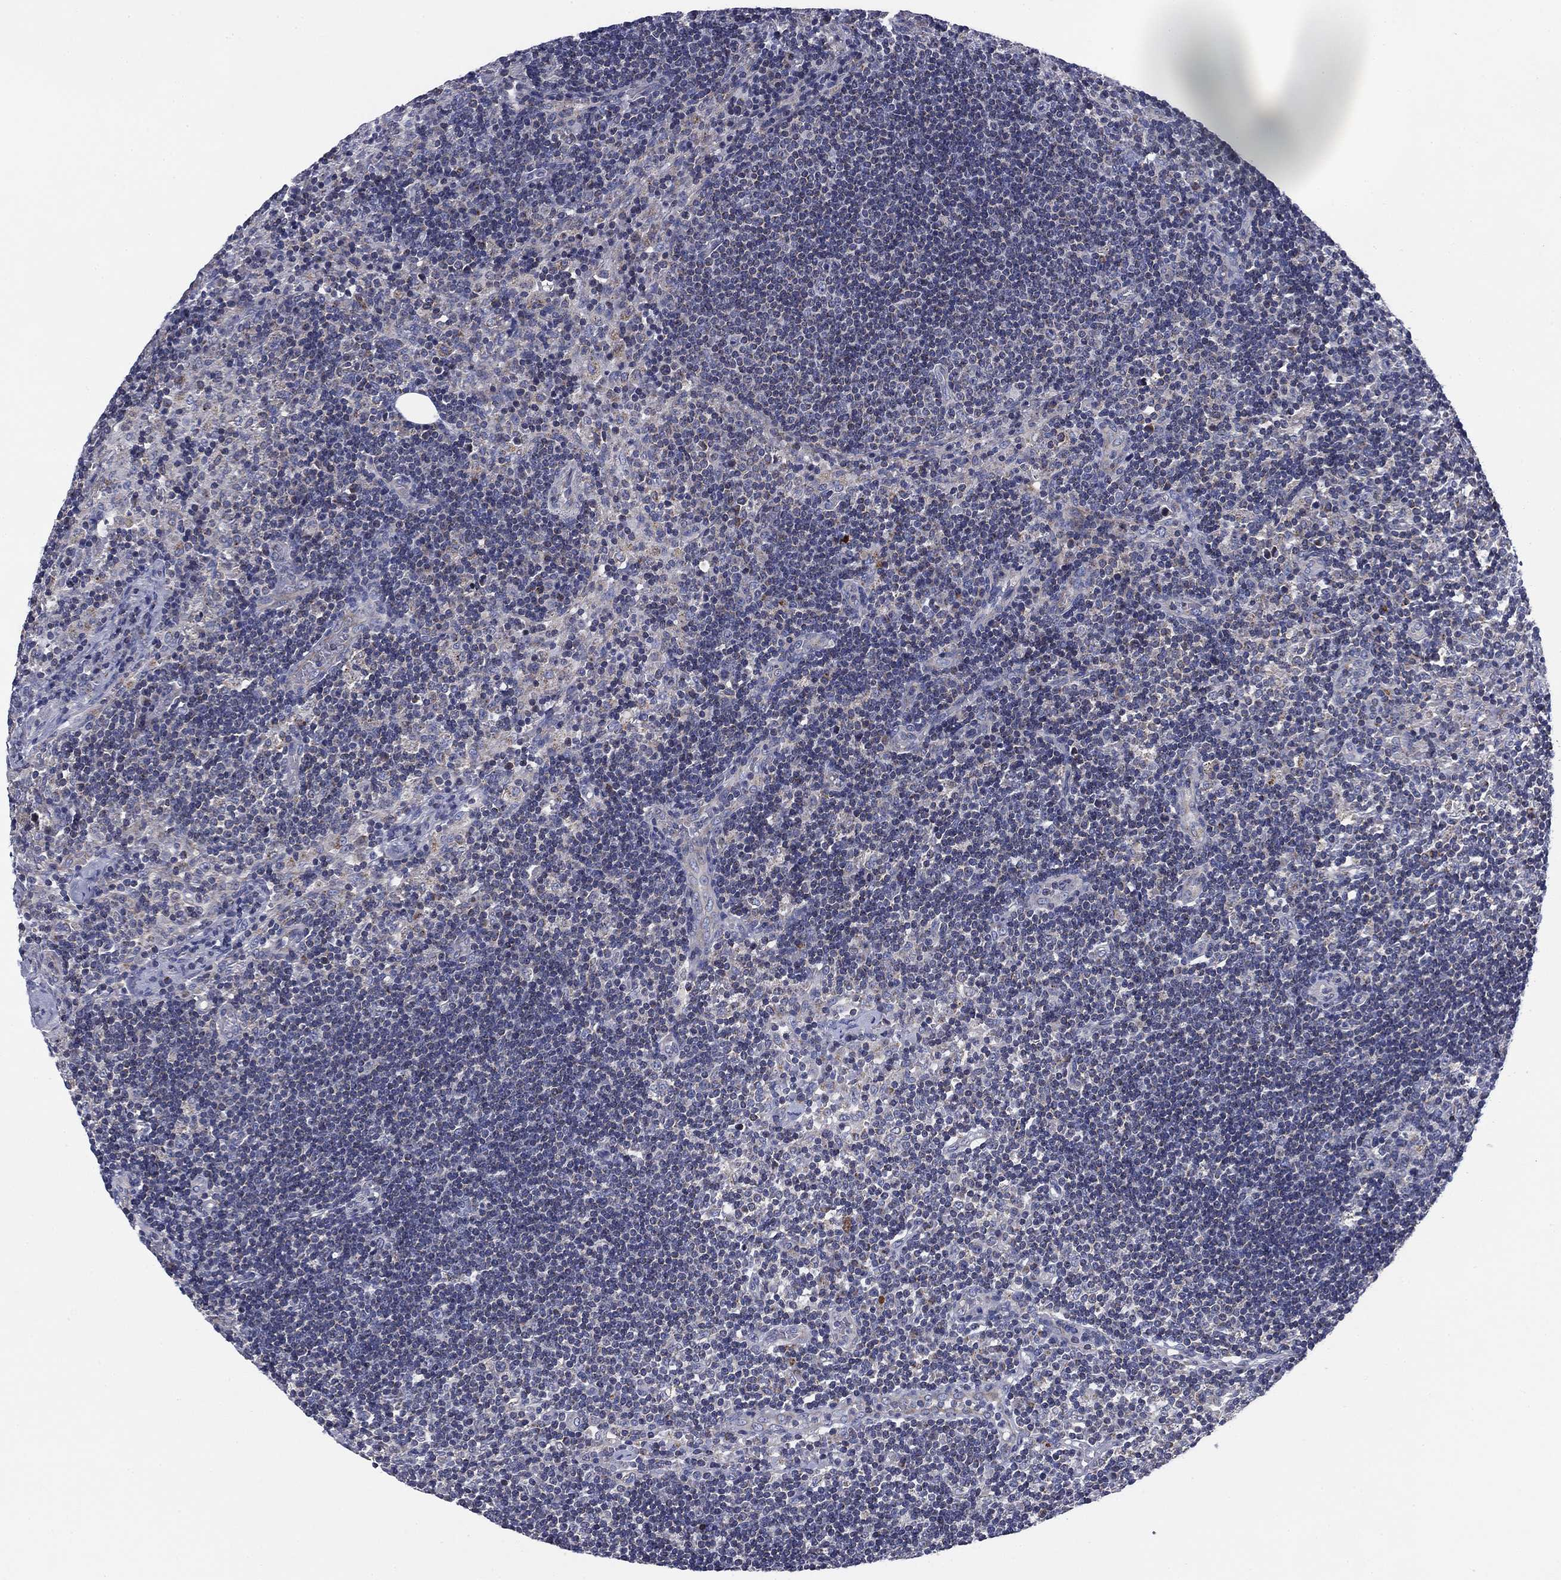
{"staining": {"intensity": "negative", "quantity": "none", "location": "none"}, "tissue": "lymph node", "cell_type": "Non-germinal center cells", "image_type": "normal", "snomed": [{"axis": "morphology", "description": "Normal tissue, NOS"}, {"axis": "topography", "description": "Lymph node"}], "caption": "DAB (3,3'-diaminobenzidine) immunohistochemical staining of benign human lymph node displays no significant positivity in non-germinal center cells. (Brightfield microscopy of DAB immunohistochemistry at high magnification).", "gene": "NACAD", "patient": {"sex": "male", "age": 63}}